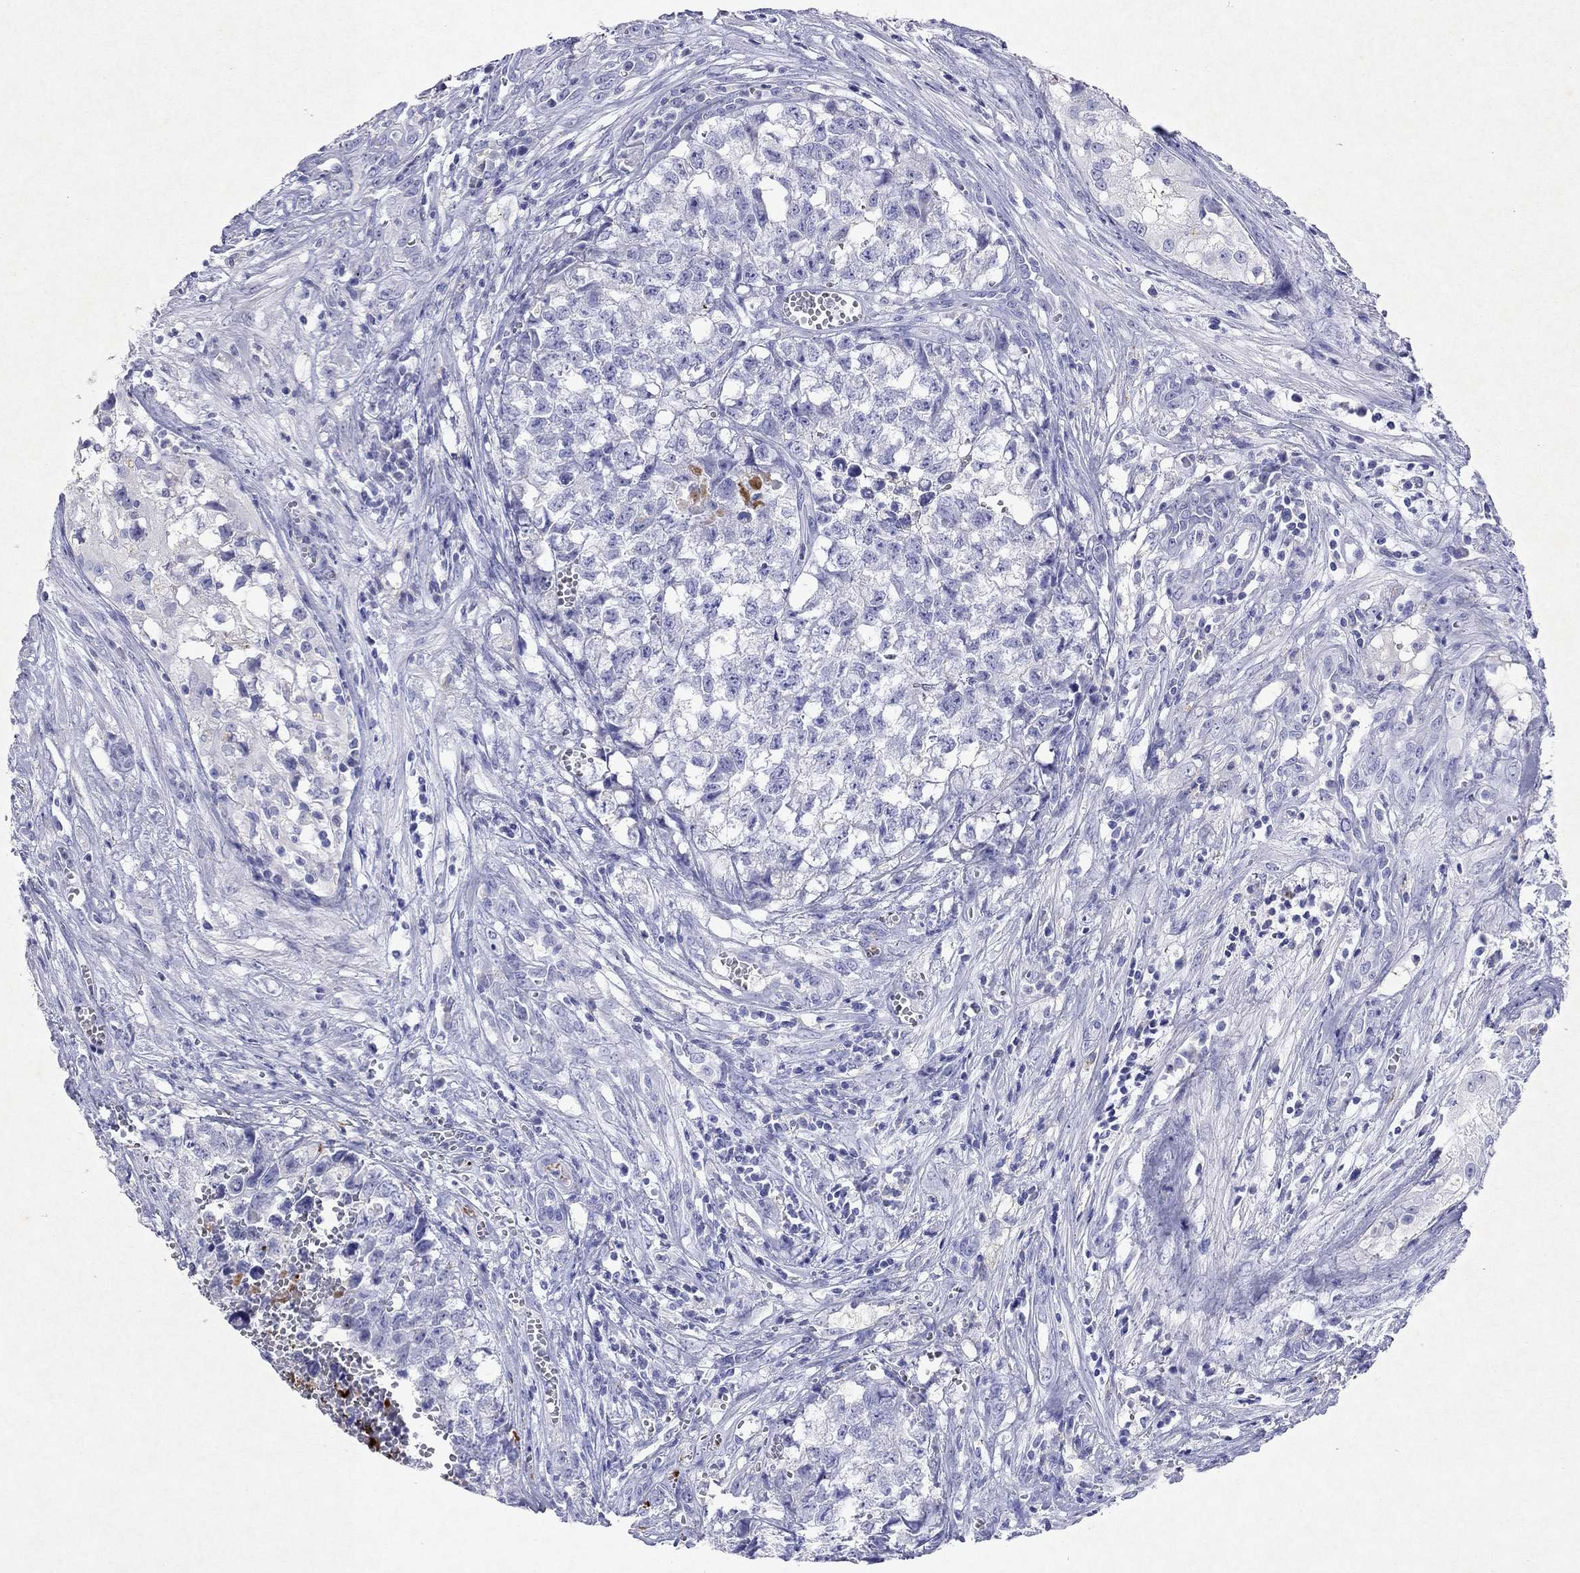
{"staining": {"intensity": "negative", "quantity": "none", "location": "none"}, "tissue": "testis cancer", "cell_type": "Tumor cells", "image_type": "cancer", "snomed": [{"axis": "morphology", "description": "Seminoma, NOS"}, {"axis": "morphology", "description": "Carcinoma, Embryonal, NOS"}, {"axis": "topography", "description": "Testis"}], "caption": "Immunohistochemistry (IHC) image of human testis cancer stained for a protein (brown), which shows no expression in tumor cells. (DAB (3,3'-diaminobenzidine) IHC, high magnification).", "gene": "ARMC12", "patient": {"sex": "male", "age": 22}}